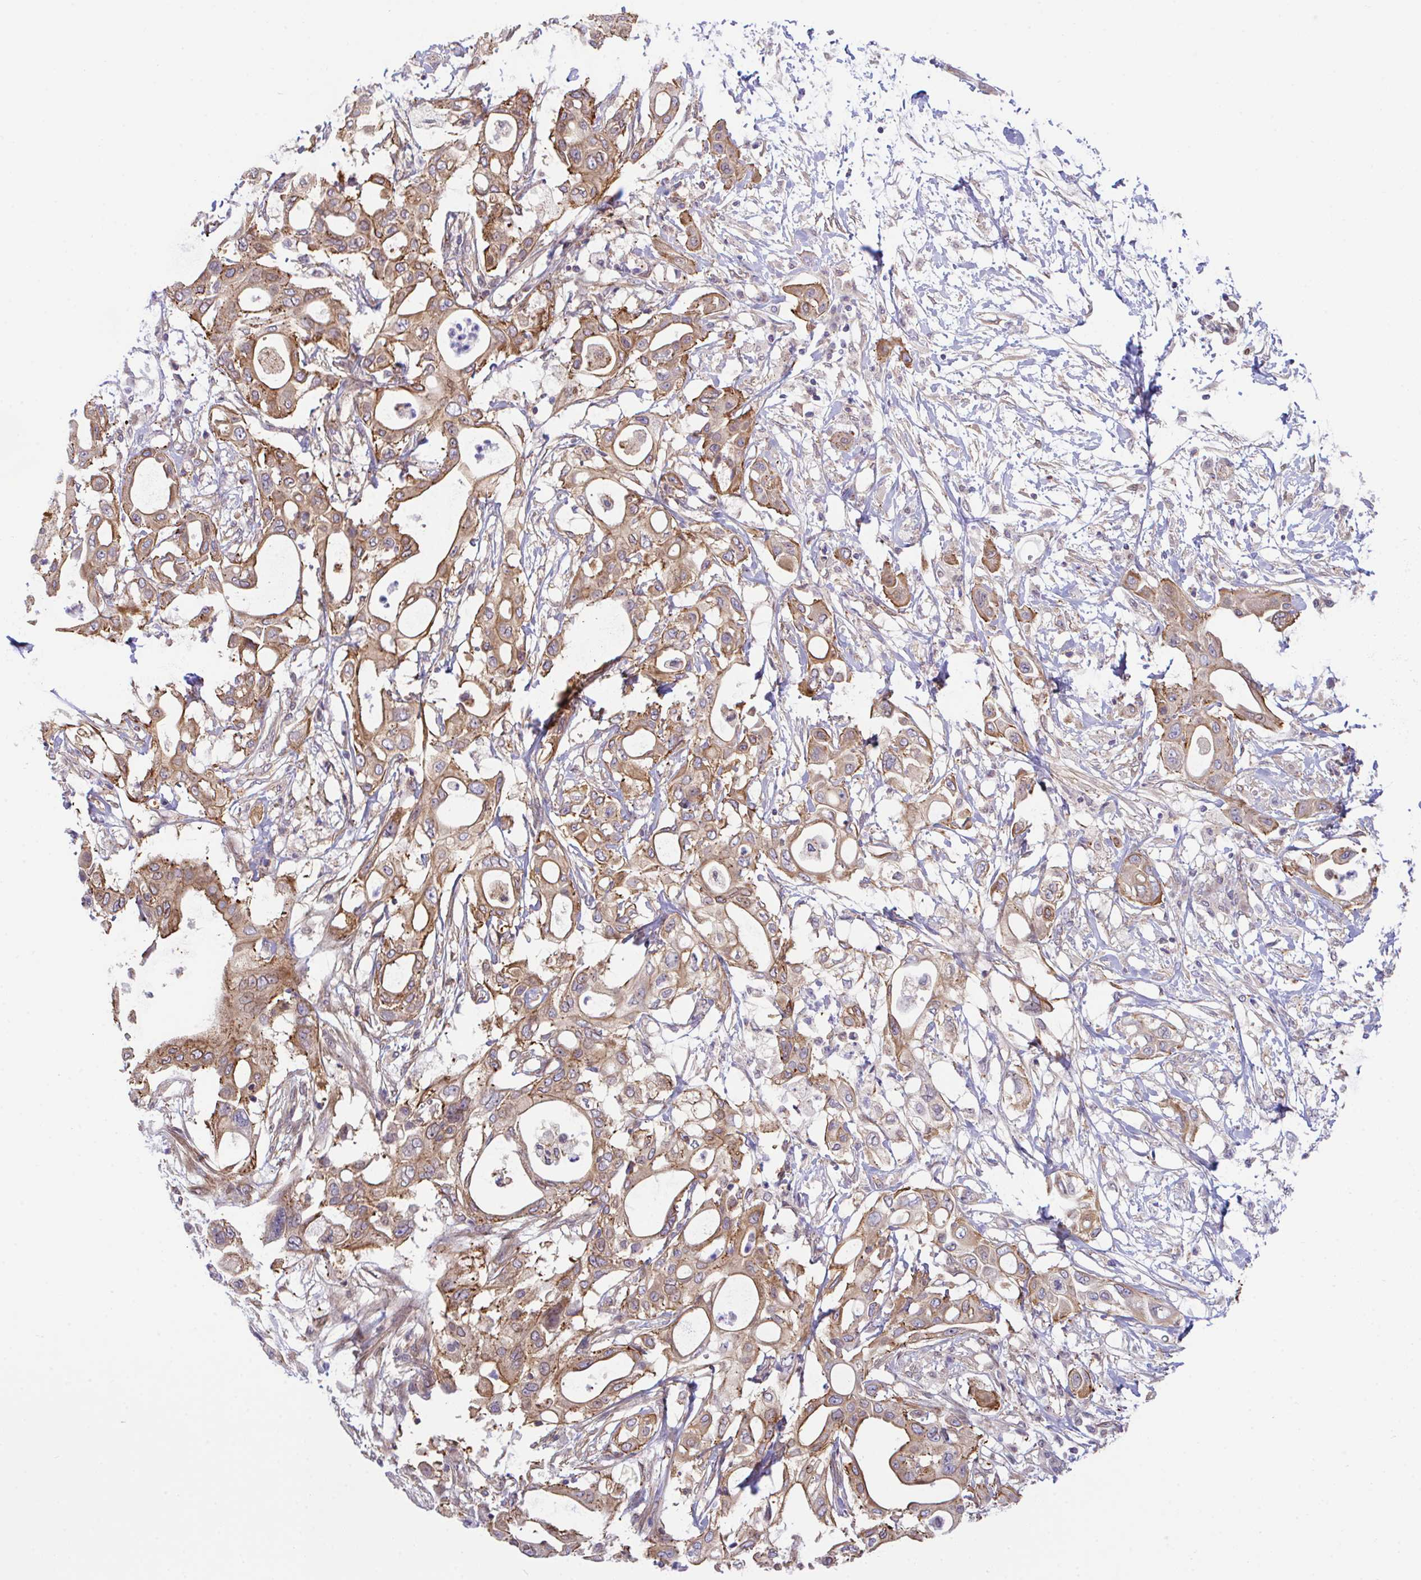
{"staining": {"intensity": "moderate", "quantity": ">75%", "location": "cytoplasmic/membranous"}, "tissue": "pancreatic cancer", "cell_type": "Tumor cells", "image_type": "cancer", "snomed": [{"axis": "morphology", "description": "Adenocarcinoma, NOS"}, {"axis": "topography", "description": "Pancreas"}], "caption": "Pancreatic adenocarcinoma stained for a protein (brown) reveals moderate cytoplasmic/membranous positive staining in approximately >75% of tumor cells.", "gene": "ZBED3", "patient": {"sex": "male", "age": 68}}